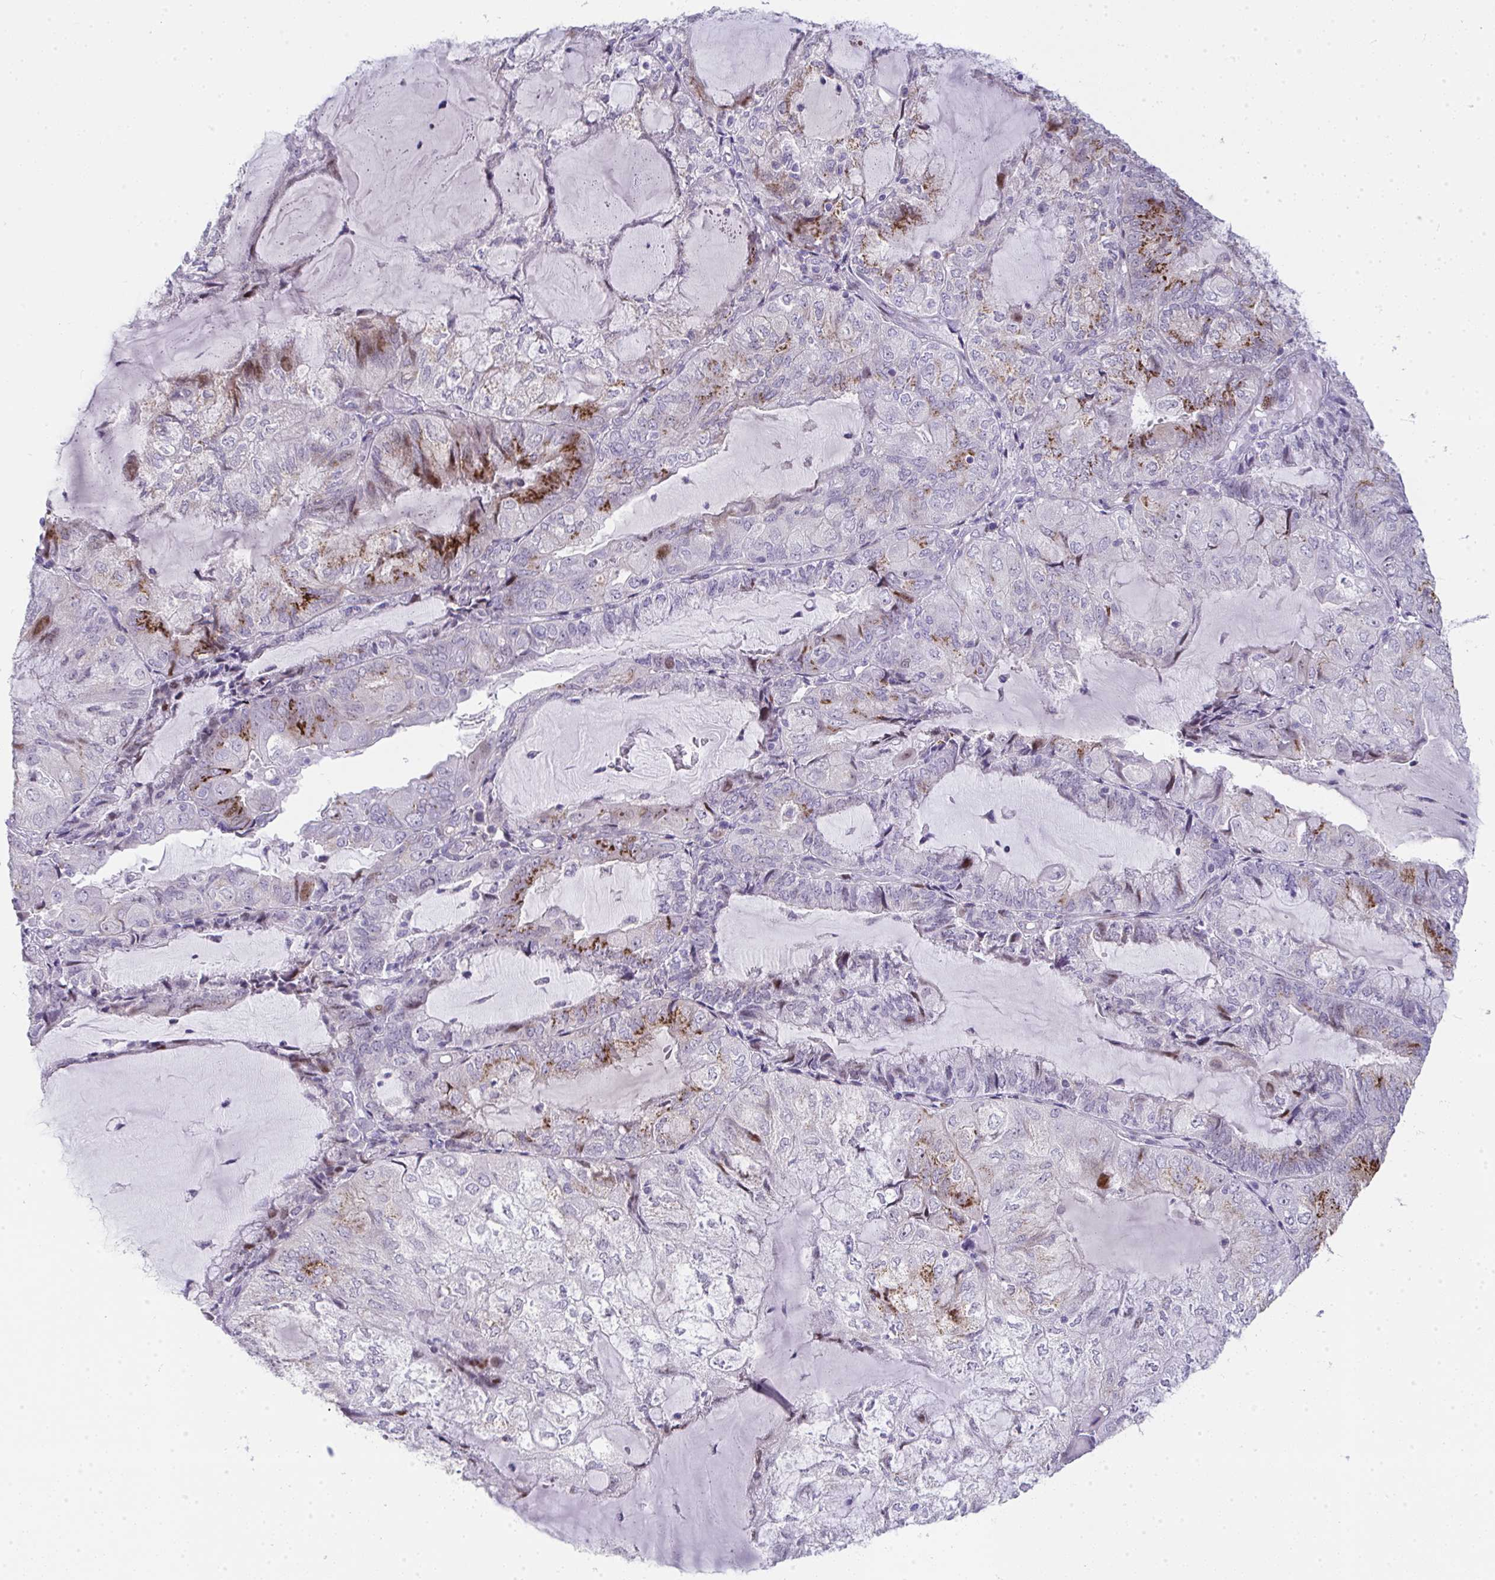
{"staining": {"intensity": "strong", "quantity": "<25%", "location": "cytoplasmic/membranous,nuclear"}, "tissue": "endometrial cancer", "cell_type": "Tumor cells", "image_type": "cancer", "snomed": [{"axis": "morphology", "description": "Adenocarcinoma, NOS"}, {"axis": "topography", "description": "Endometrium"}], "caption": "Immunohistochemical staining of human endometrial adenocarcinoma reveals medium levels of strong cytoplasmic/membranous and nuclear staining in approximately <25% of tumor cells.", "gene": "GALNT16", "patient": {"sex": "female", "age": 81}}